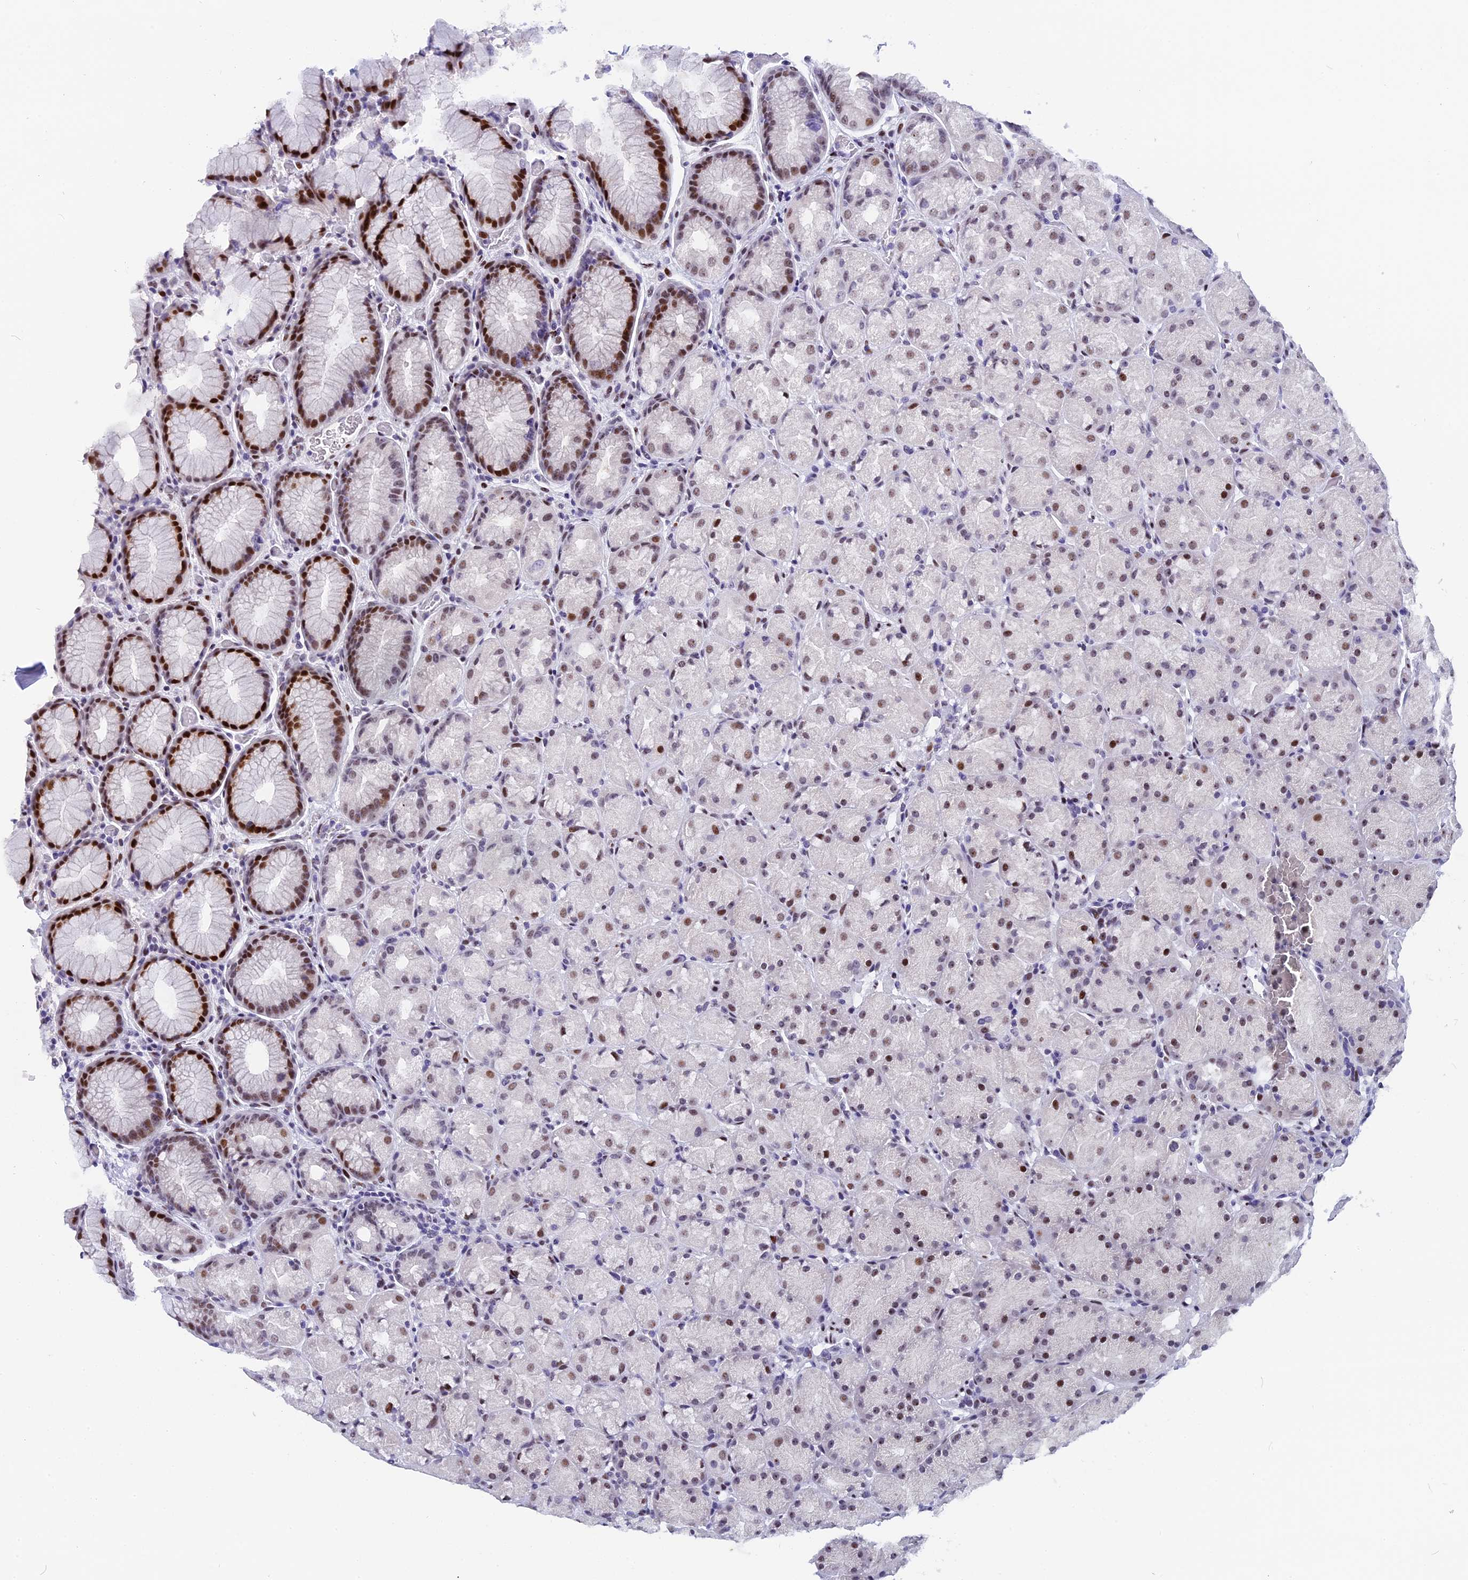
{"staining": {"intensity": "strong", "quantity": "25%-75%", "location": "nuclear"}, "tissue": "stomach", "cell_type": "Glandular cells", "image_type": "normal", "snomed": [{"axis": "morphology", "description": "Normal tissue, NOS"}, {"axis": "topography", "description": "Stomach, upper"}, {"axis": "topography", "description": "Stomach"}], "caption": "Immunohistochemical staining of unremarkable stomach demonstrates 25%-75% levels of strong nuclear protein staining in about 25%-75% of glandular cells.", "gene": "NSA2", "patient": {"sex": "male", "age": 48}}